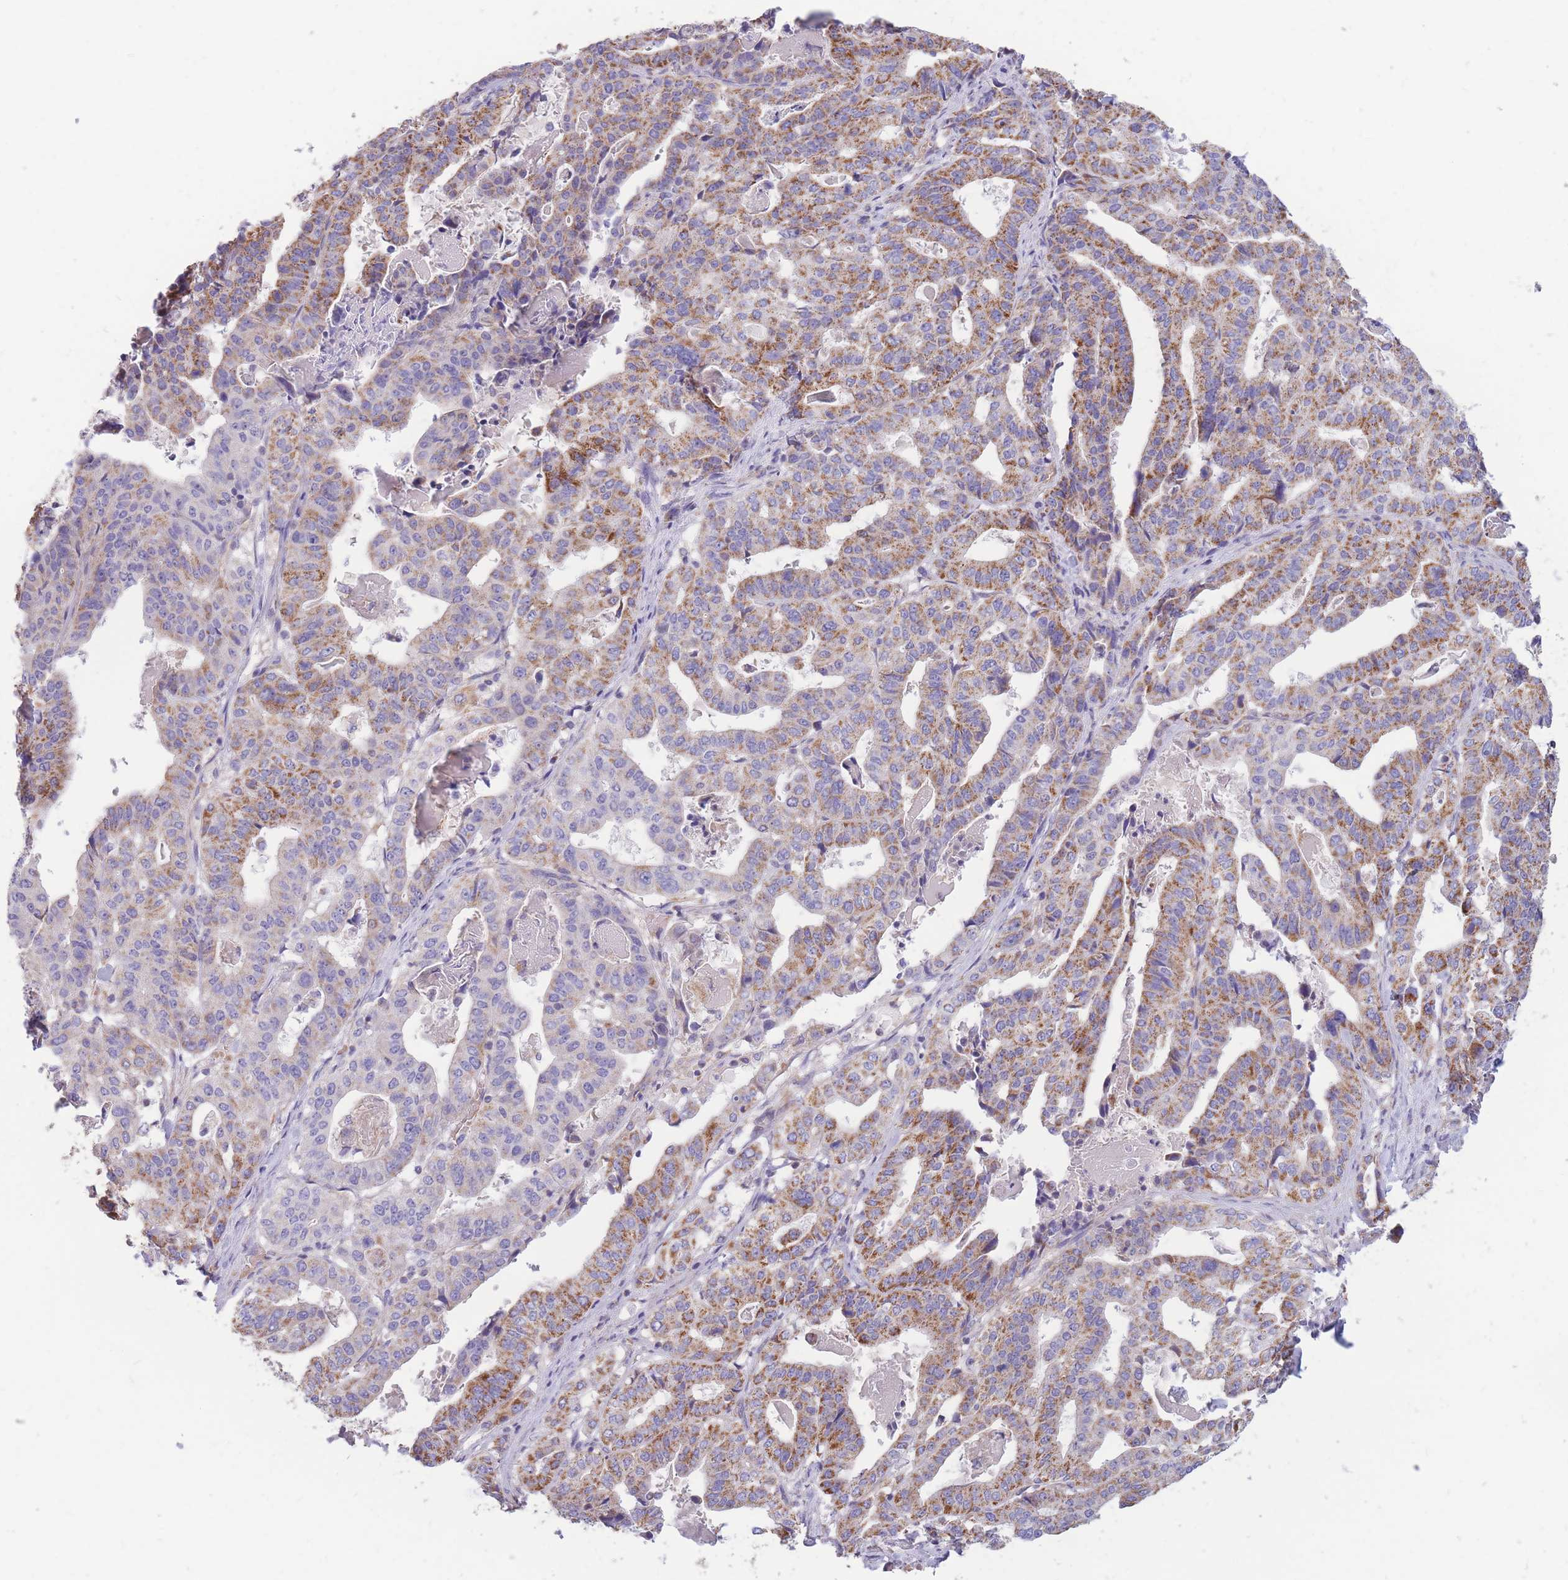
{"staining": {"intensity": "moderate", "quantity": "25%-75%", "location": "cytoplasmic/membranous"}, "tissue": "stomach cancer", "cell_type": "Tumor cells", "image_type": "cancer", "snomed": [{"axis": "morphology", "description": "Adenocarcinoma, NOS"}, {"axis": "topography", "description": "Stomach"}], "caption": "Protein expression analysis of stomach cancer demonstrates moderate cytoplasmic/membranous positivity in about 25%-75% of tumor cells.", "gene": "MRPS9", "patient": {"sex": "male", "age": 48}}